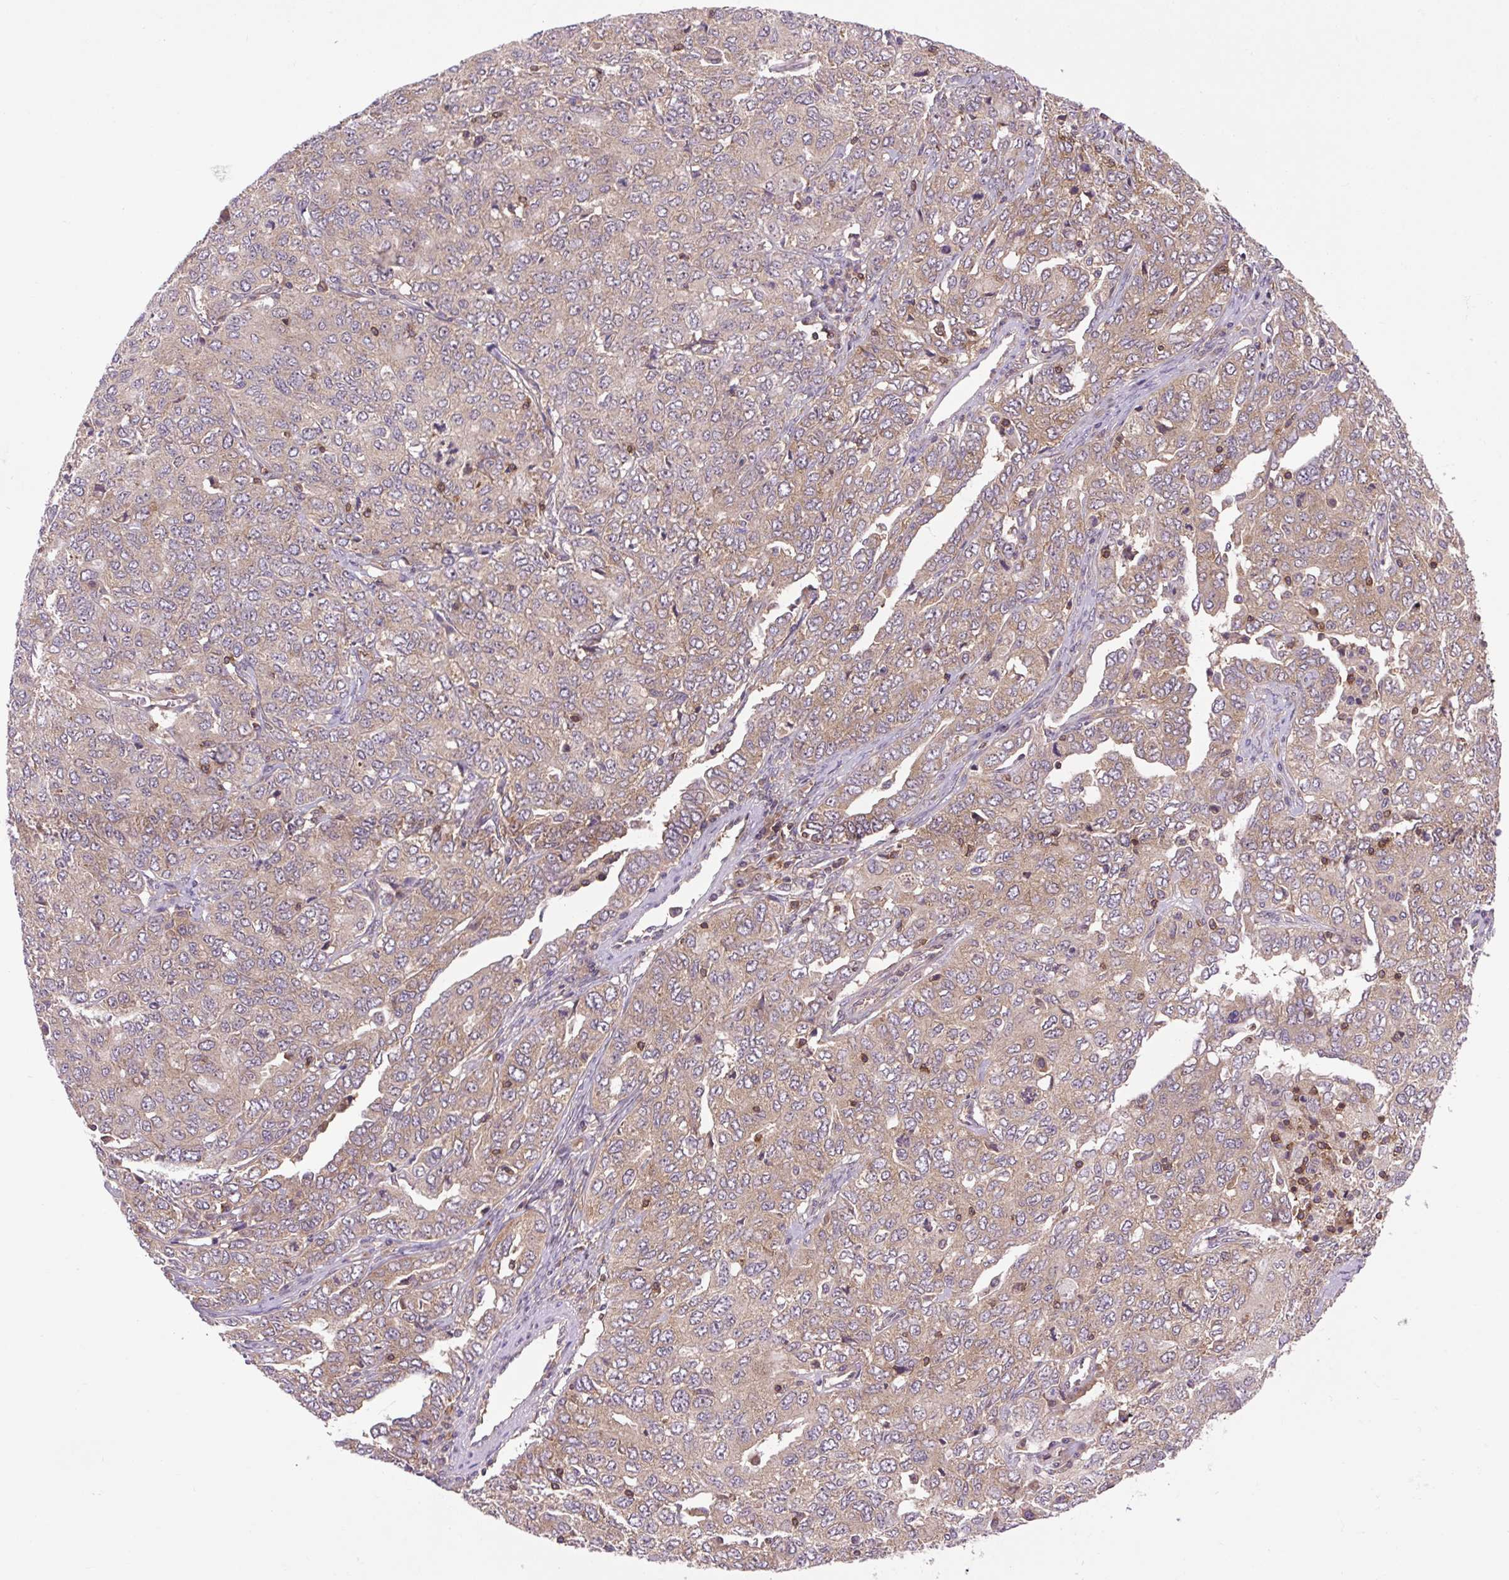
{"staining": {"intensity": "weak", "quantity": ">75%", "location": "cytoplasmic/membranous"}, "tissue": "ovarian cancer", "cell_type": "Tumor cells", "image_type": "cancer", "snomed": [{"axis": "morphology", "description": "Carcinoma, endometroid"}, {"axis": "topography", "description": "Ovary"}], "caption": "A high-resolution photomicrograph shows immunohistochemistry (IHC) staining of ovarian endometroid carcinoma, which shows weak cytoplasmic/membranous expression in approximately >75% of tumor cells.", "gene": "PLCG1", "patient": {"sex": "female", "age": 62}}